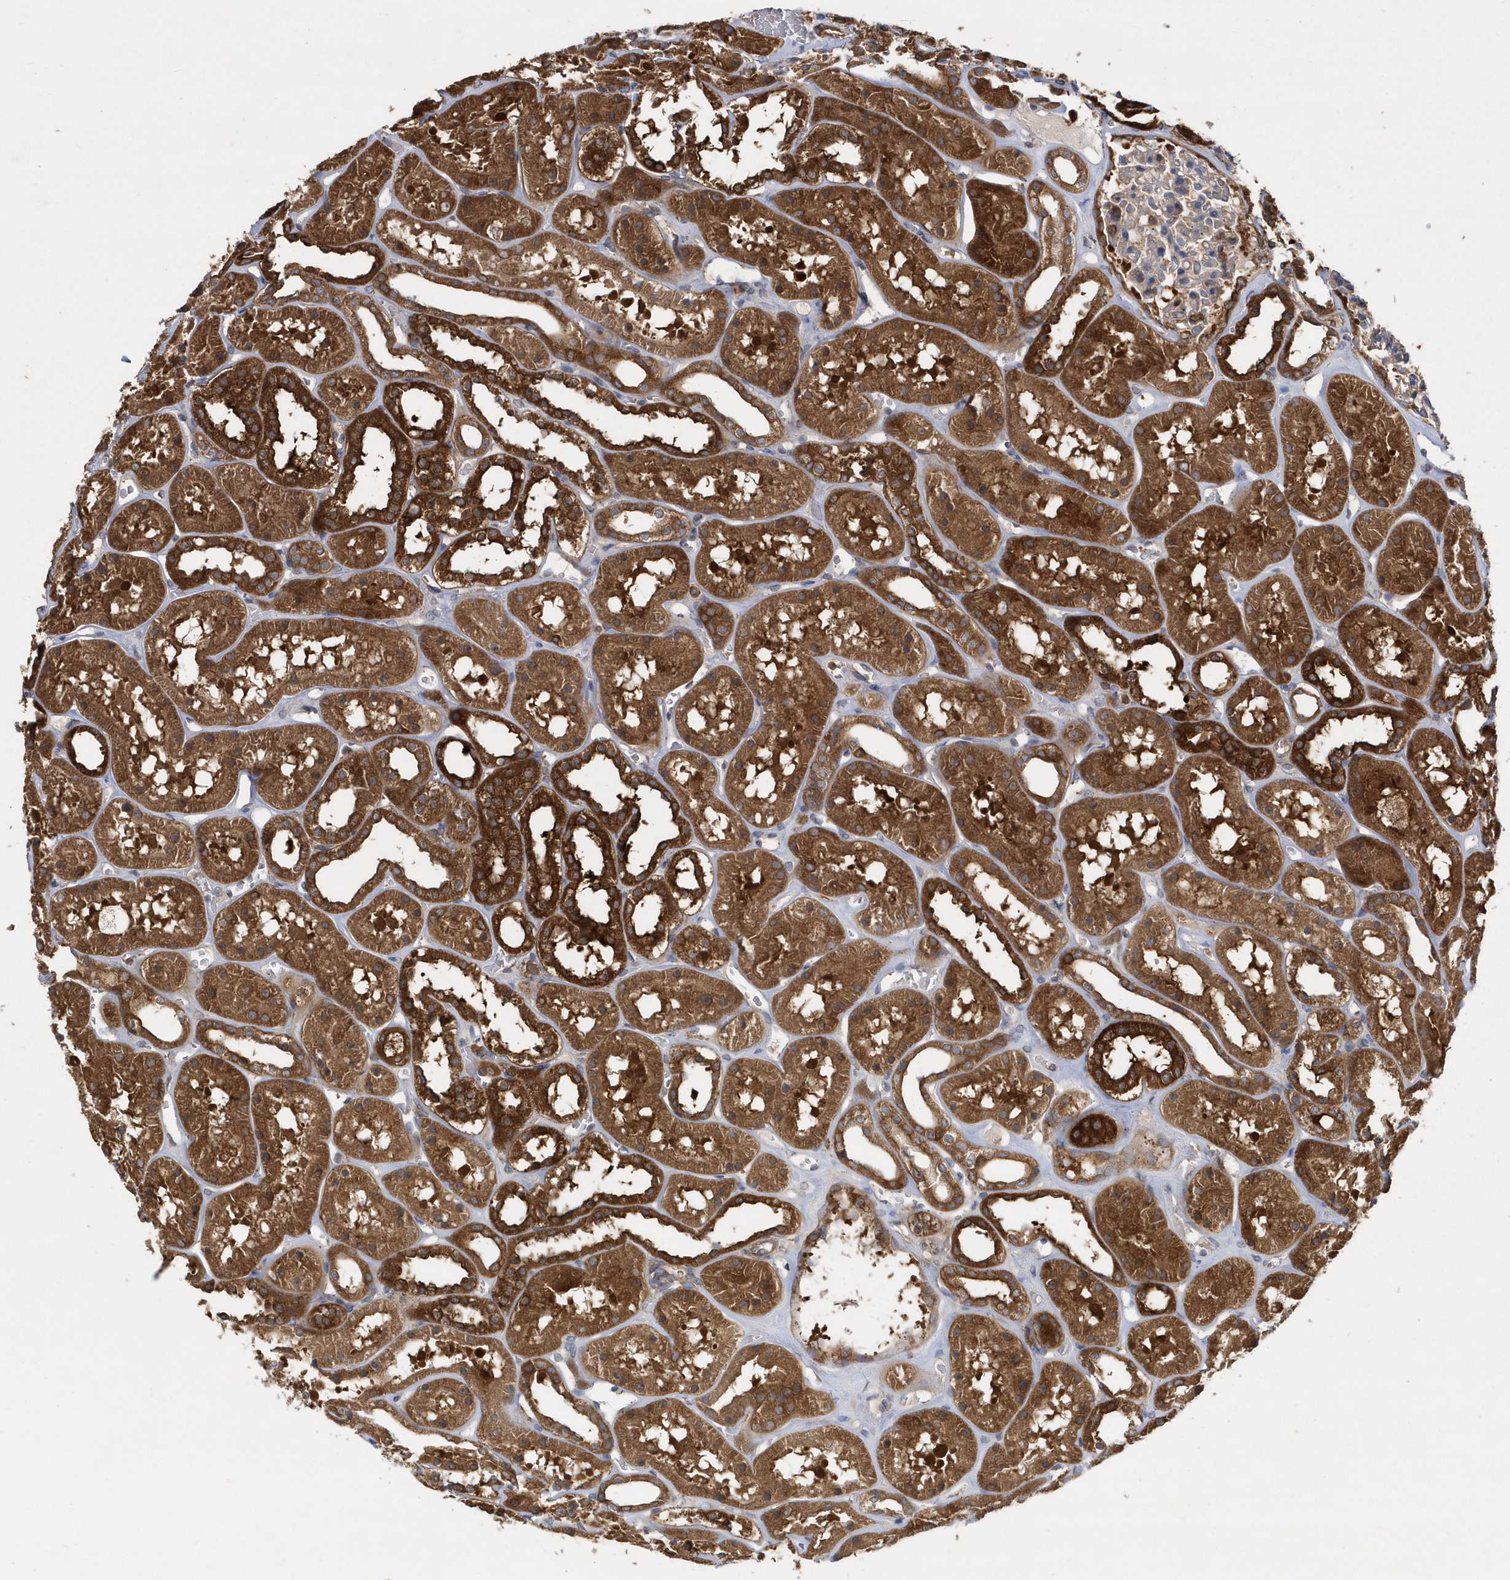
{"staining": {"intensity": "moderate", "quantity": "<25%", "location": "cytoplasmic/membranous"}, "tissue": "kidney", "cell_type": "Cells in glomeruli", "image_type": "normal", "snomed": [{"axis": "morphology", "description": "Normal tissue, NOS"}, {"axis": "topography", "description": "Kidney"}], "caption": "DAB (3,3'-diaminobenzidine) immunohistochemical staining of benign human kidney reveals moderate cytoplasmic/membranous protein expression in about <25% of cells in glomeruli. (DAB IHC with brightfield microscopy, high magnification).", "gene": "PAICS", "patient": {"sex": "female", "age": 41}}